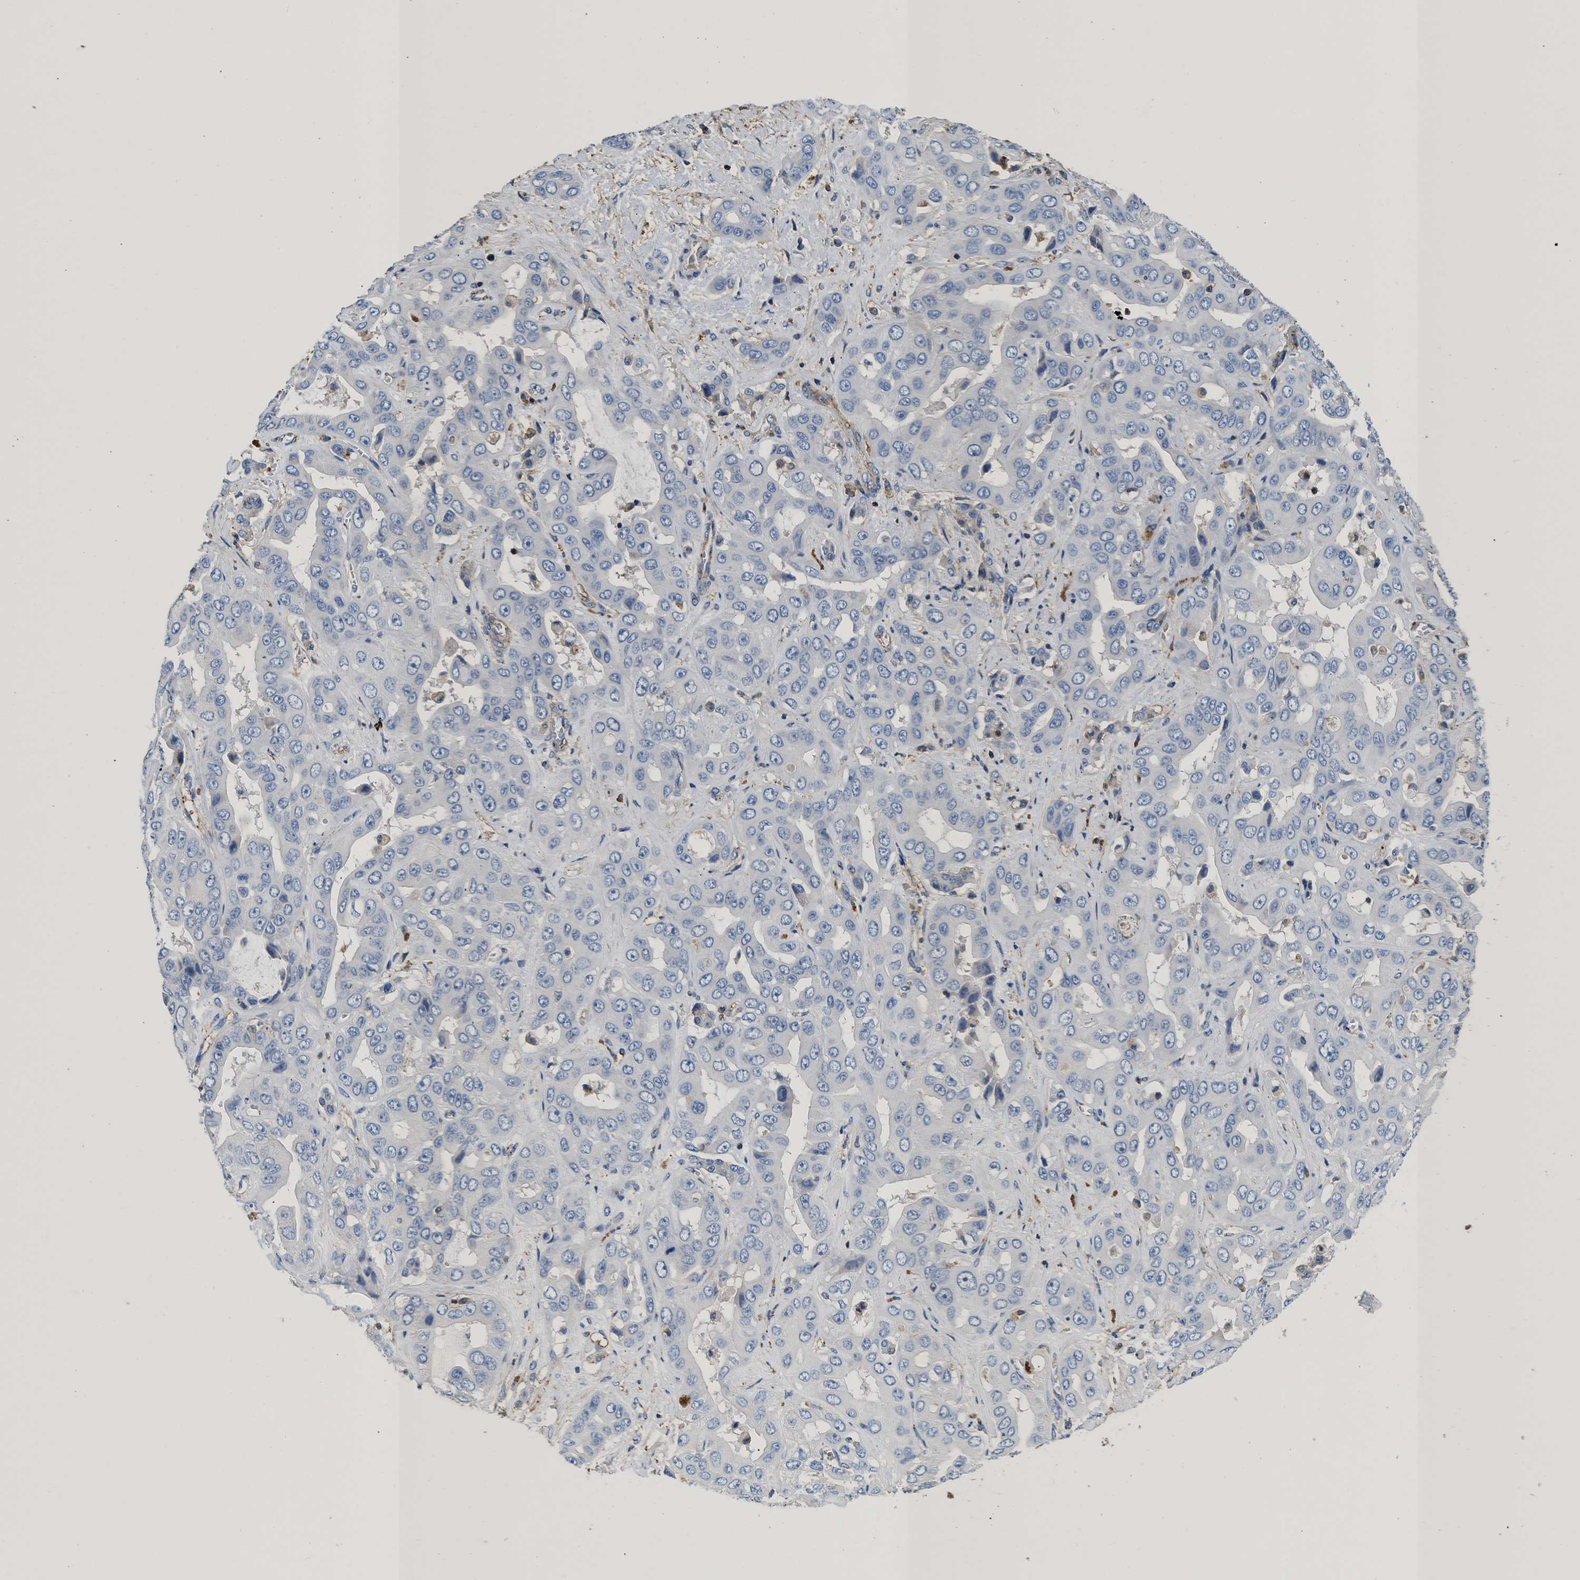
{"staining": {"intensity": "negative", "quantity": "none", "location": "none"}, "tissue": "liver cancer", "cell_type": "Tumor cells", "image_type": "cancer", "snomed": [{"axis": "morphology", "description": "Cholangiocarcinoma"}, {"axis": "topography", "description": "Liver"}], "caption": "Immunohistochemical staining of liver cancer (cholangiocarcinoma) shows no significant positivity in tumor cells. (Stains: DAB immunohistochemistry (IHC) with hematoxylin counter stain, Microscopy: brightfield microscopy at high magnification).", "gene": "KCNQ4", "patient": {"sex": "female", "age": 52}}